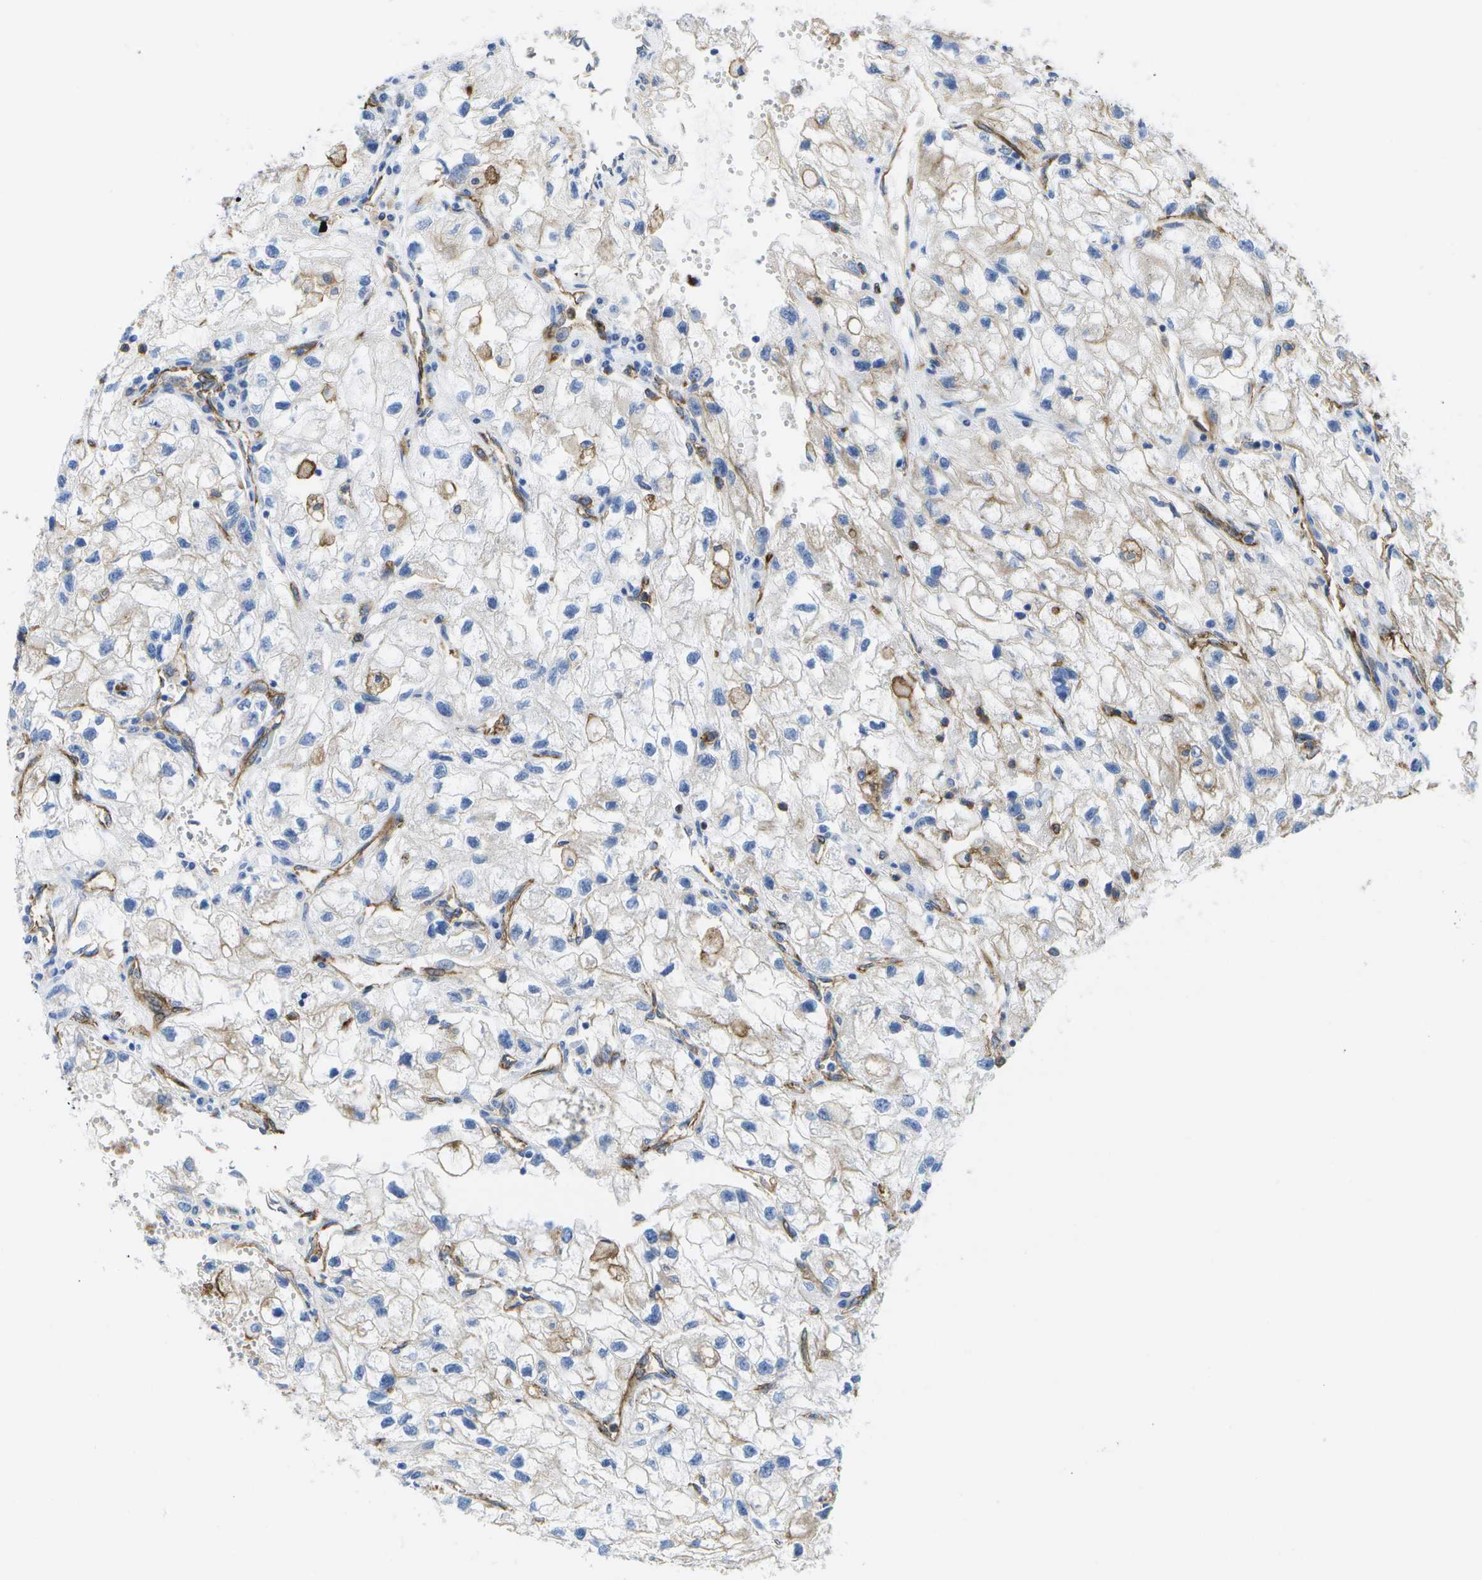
{"staining": {"intensity": "negative", "quantity": "none", "location": "none"}, "tissue": "renal cancer", "cell_type": "Tumor cells", "image_type": "cancer", "snomed": [{"axis": "morphology", "description": "Adenocarcinoma, NOS"}, {"axis": "topography", "description": "Kidney"}], "caption": "A photomicrograph of human renal cancer (adenocarcinoma) is negative for staining in tumor cells.", "gene": "DYSF", "patient": {"sex": "female", "age": 70}}